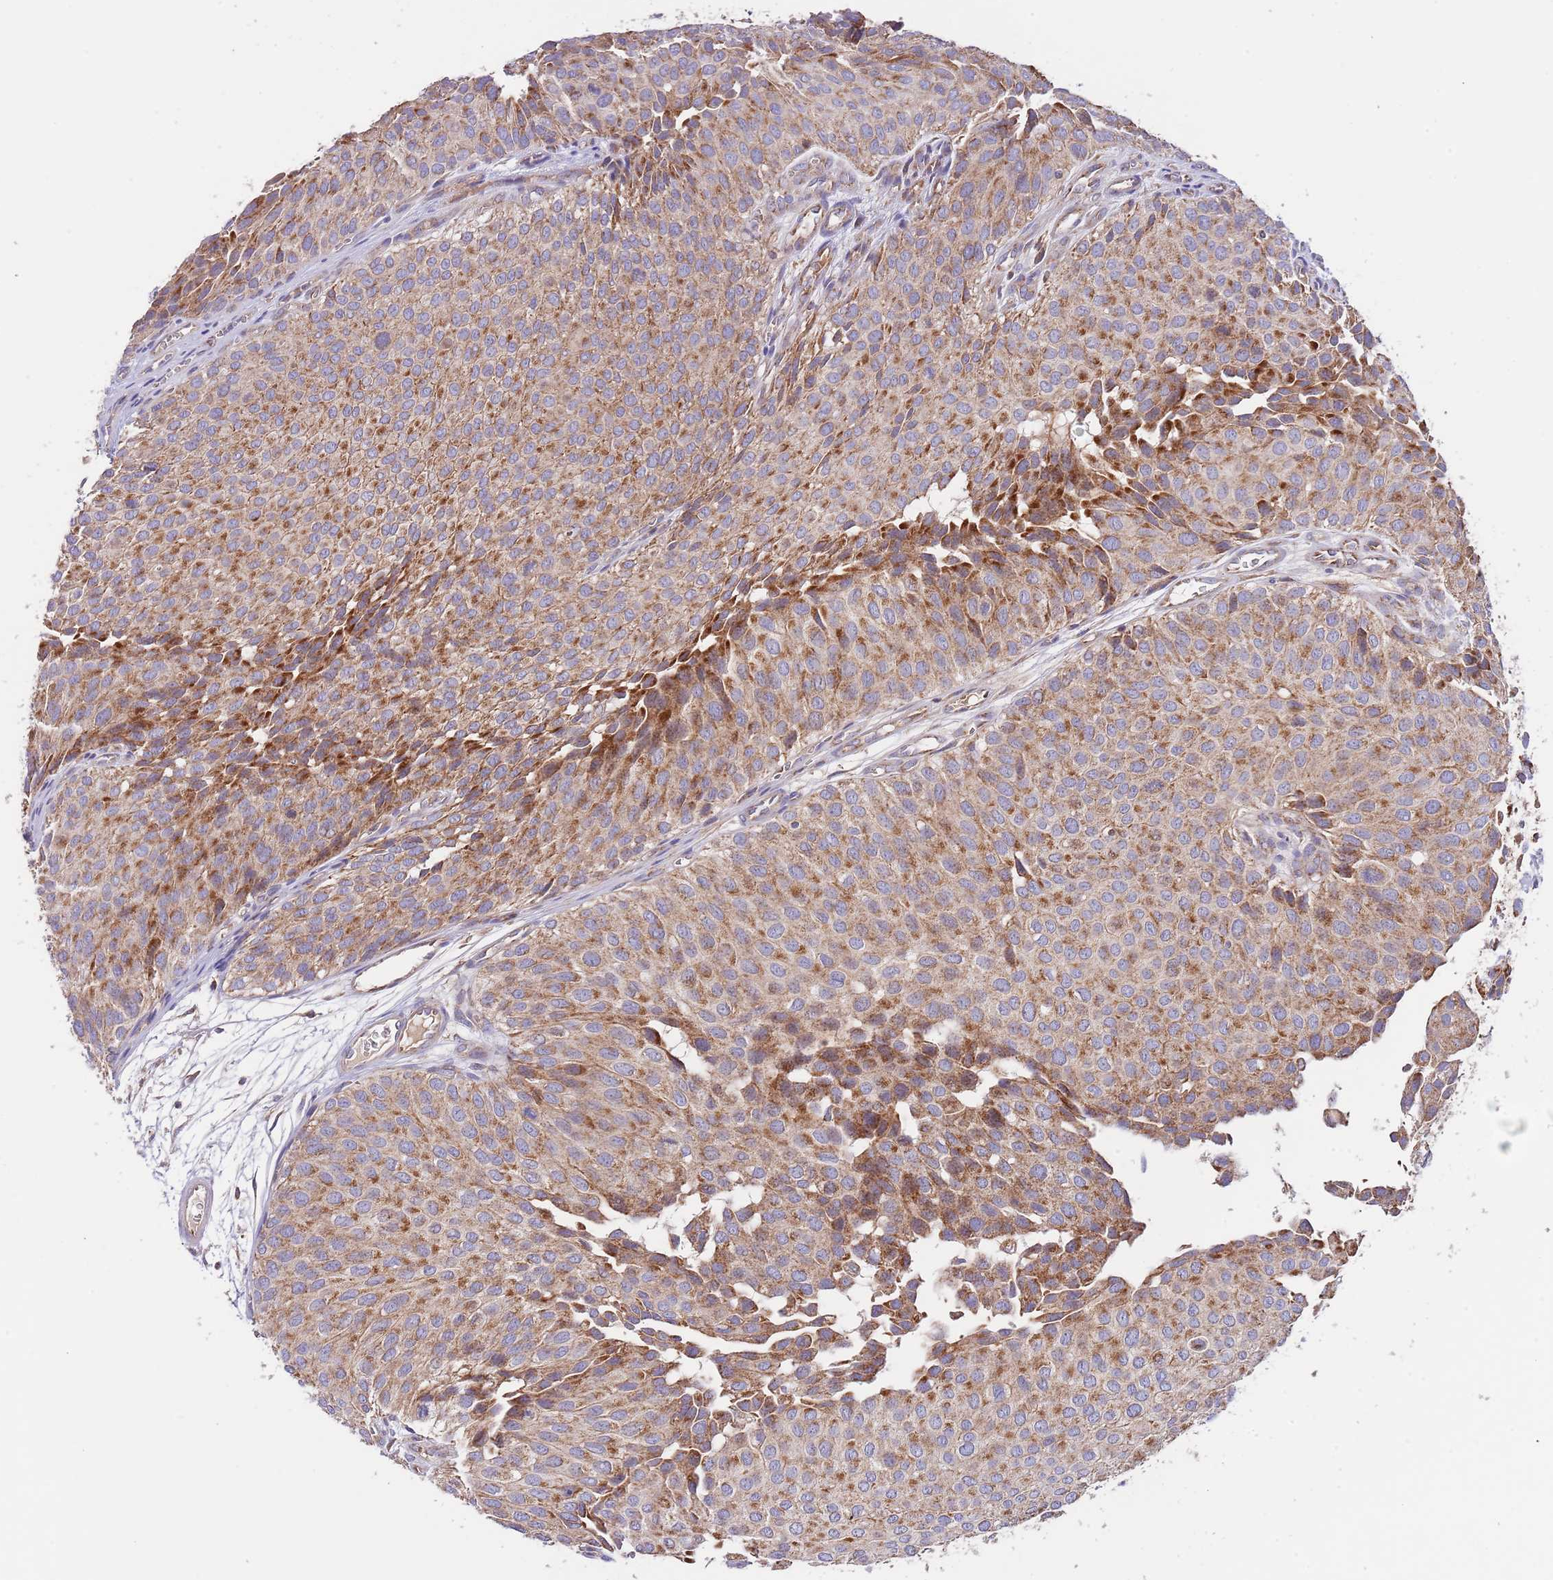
{"staining": {"intensity": "strong", "quantity": ">75%", "location": "cytoplasmic/membranous"}, "tissue": "urothelial cancer", "cell_type": "Tumor cells", "image_type": "cancer", "snomed": [{"axis": "morphology", "description": "Urothelial carcinoma, Low grade"}, {"axis": "topography", "description": "Urinary bladder"}], "caption": "Tumor cells exhibit strong cytoplasmic/membranous staining in approximately >75% of cells in urothelial cancer.", "gene": "DNAJA3", "patient": {"sex": "male", "age": 88}}